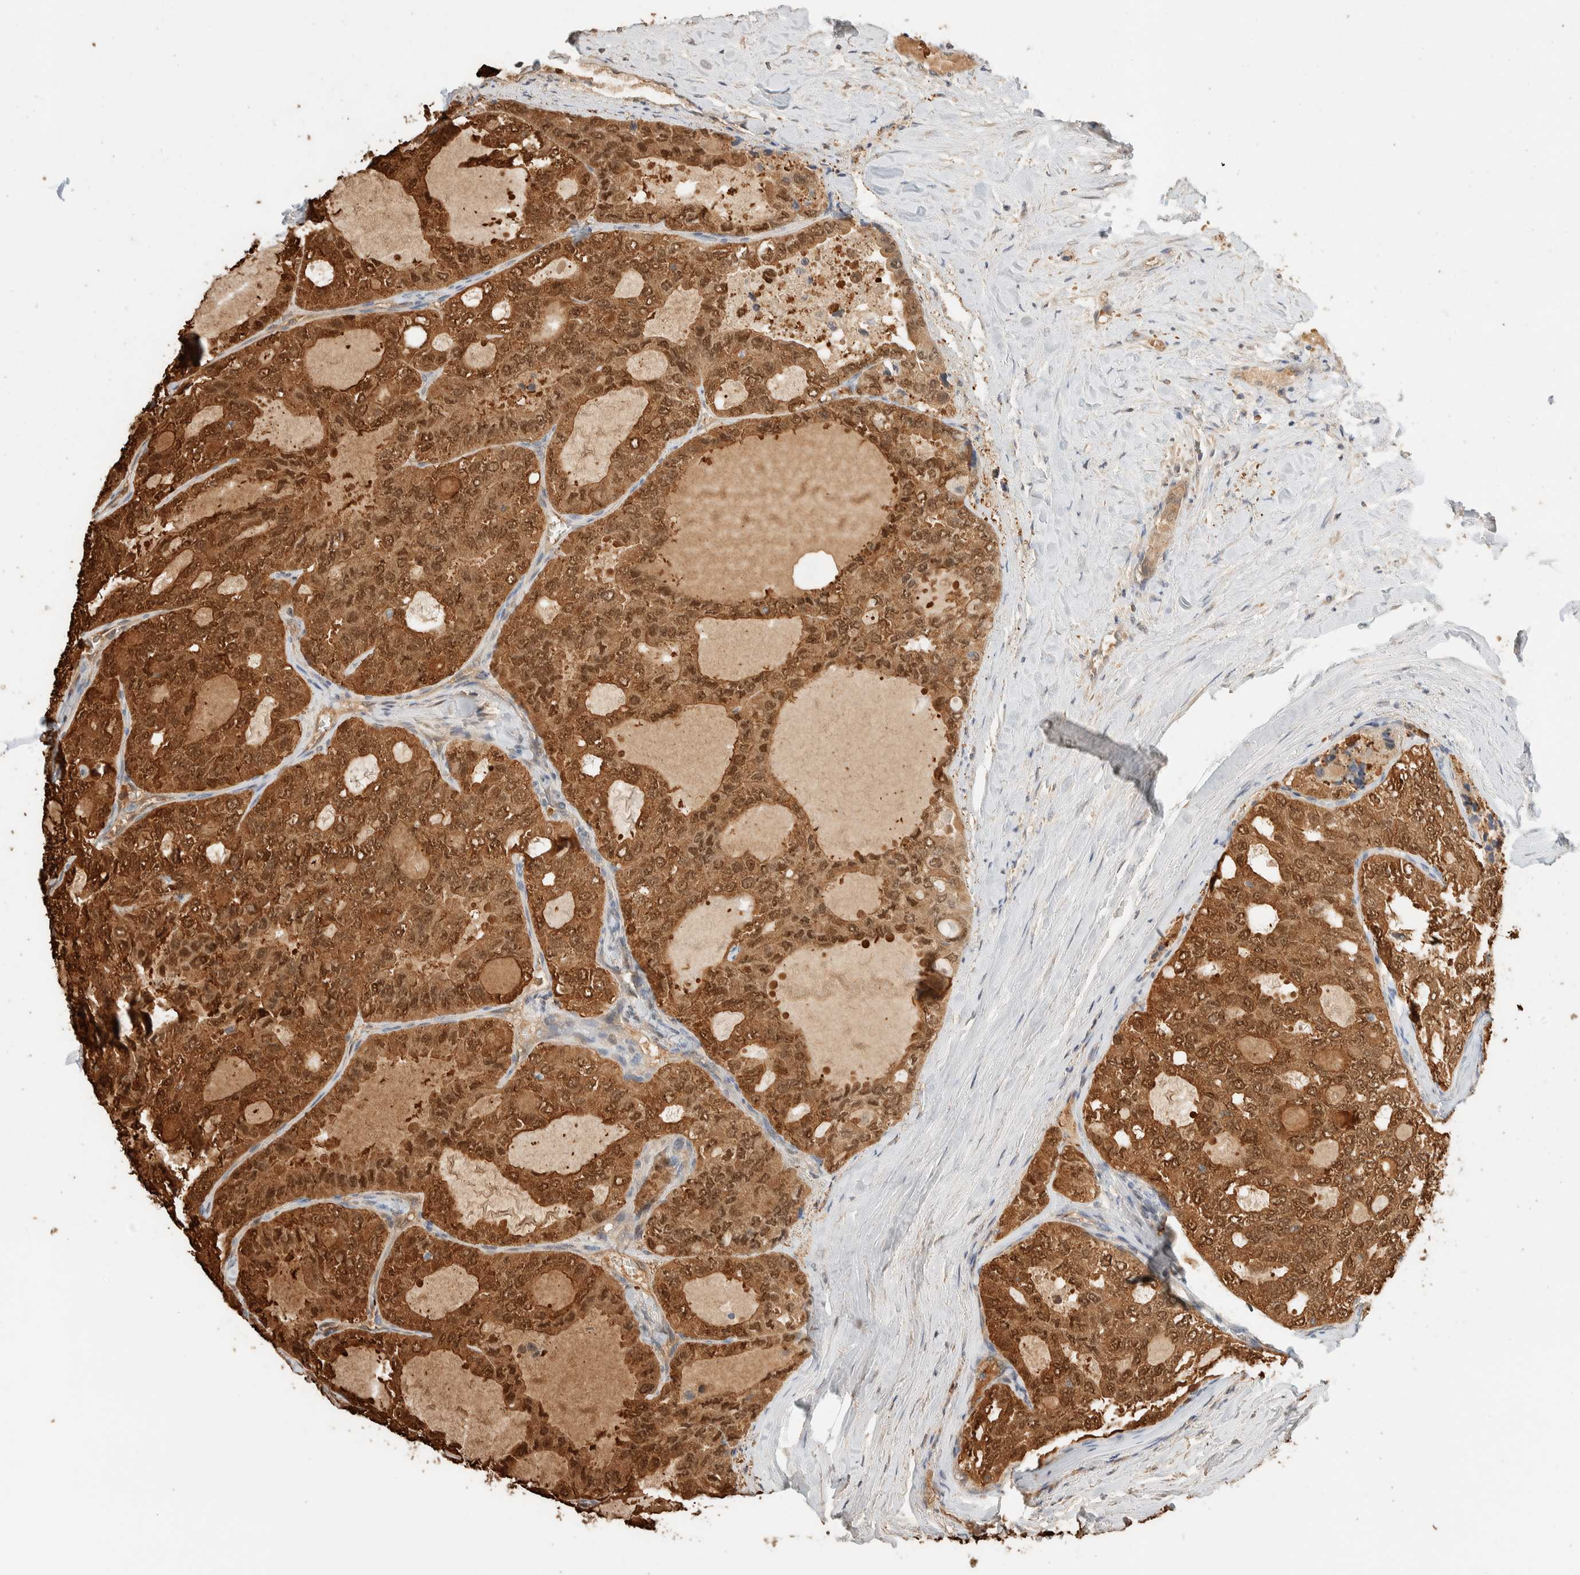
{"staining": {"intensity": "strong", "quantity": ">75%", "location": "cytoplasmic/membranous,nuclear"}, "tissue": "thyroid cancer", "cell_type": "Tumor cells", "image_type": "cancer", "snomed": [{"axis": "morphology", "description": "Follicular adenoma carcinoma, NOS"}, {"axis": "topography", "description": "Thyroid gland"}], "caption": "There is high levels of strong cytoplasmic/membranous and nuclear positivity in tumor cells of thyroid follicular adenoma carcinoma, as demonstrated by immunohistochemical staining (brown color).", "gene": "SETD4", "patient": {"sex": "male", "age": 75}}